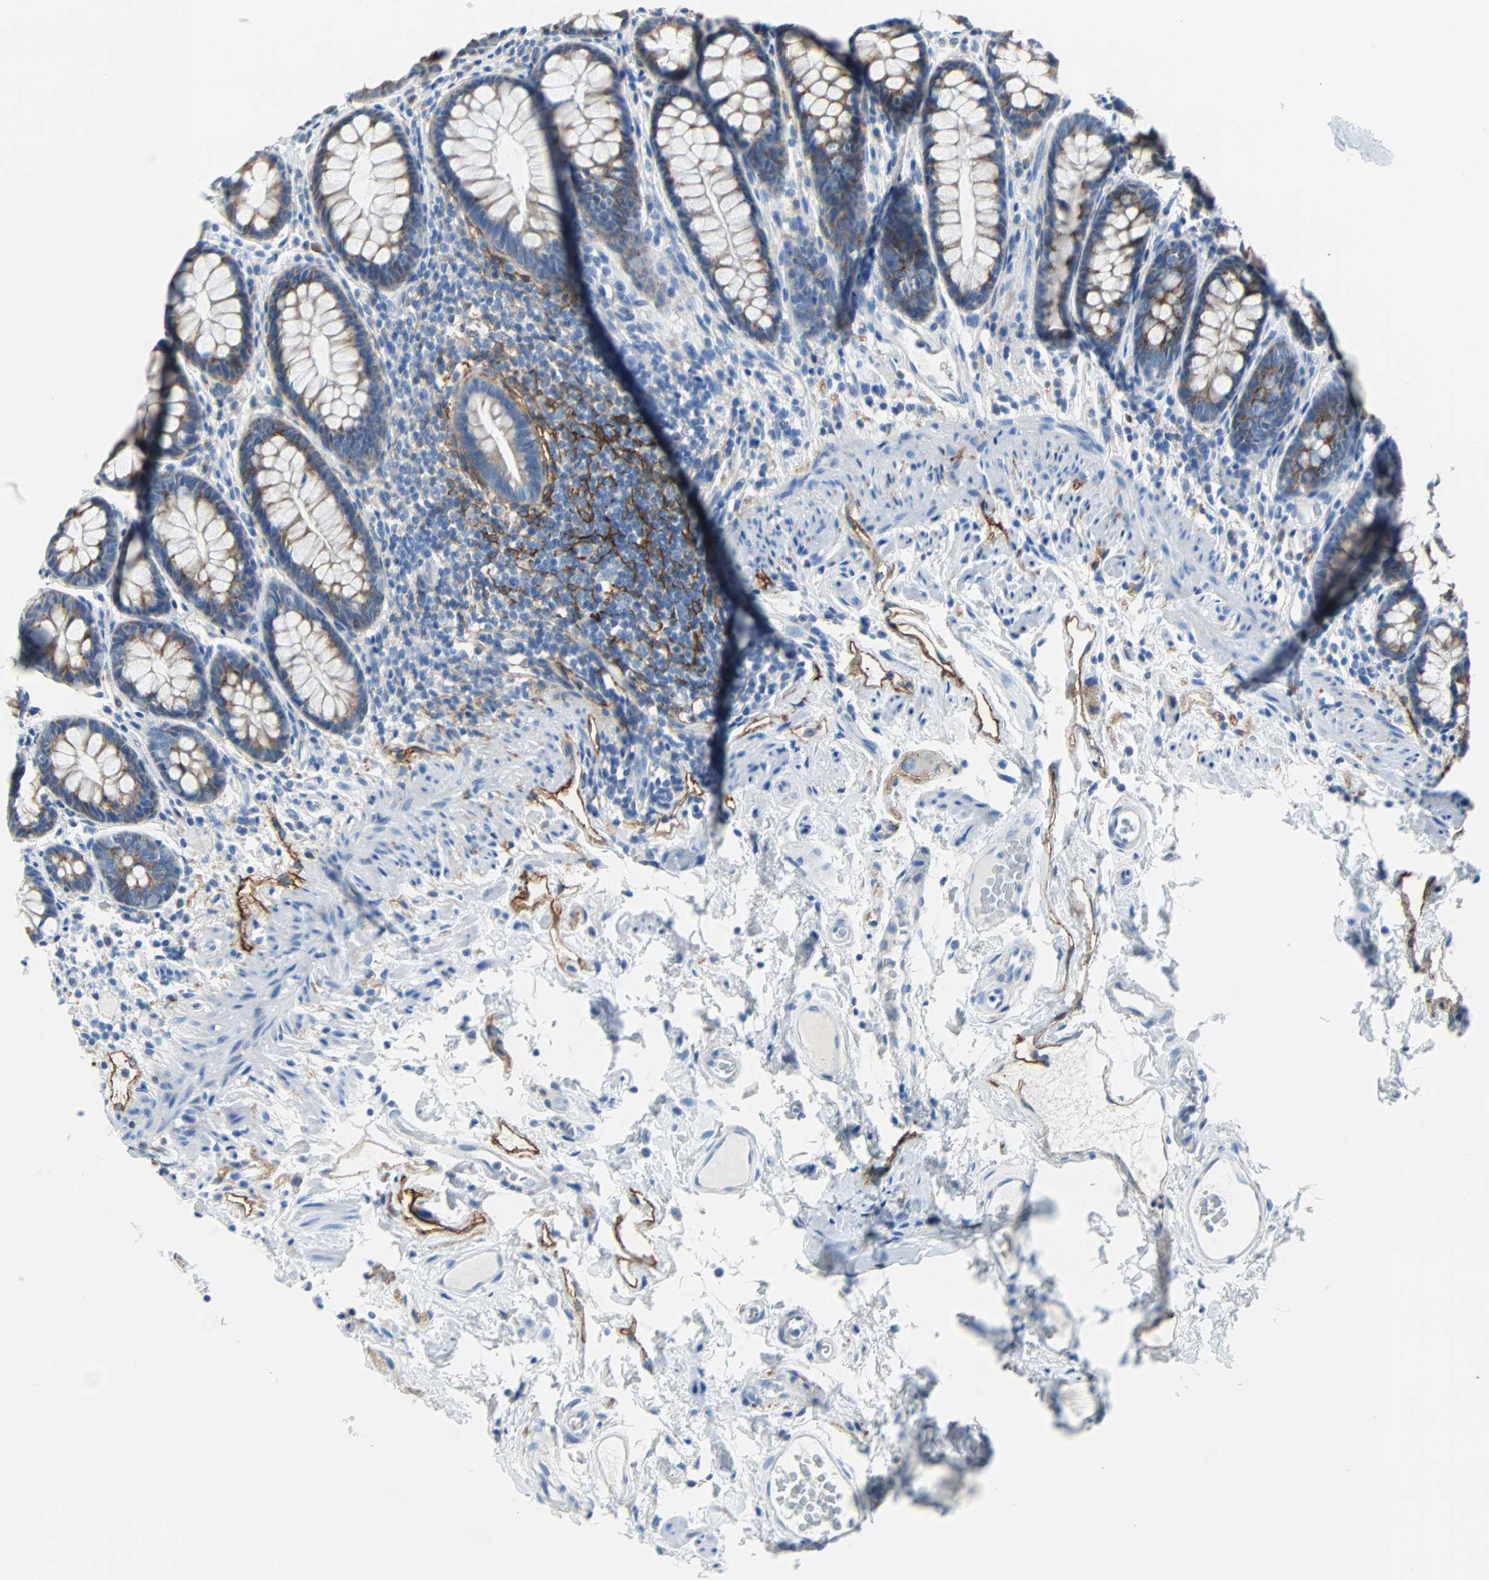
{"staining": {"intensity": "strong", "quantity": "25%-75%", "location": "cytoplasmic/membranous"}, "tissue": "rectum", "cell_type": "Glandular cells", "image_type": "normal", "snomed": [{"axis": "morphology", "description": "Normal tissue, NOS"}, {"axis": "topography", "description": "Rectum"}], "caption": "This photomicrograph reveals unremarkable rectum stained with immunohistochemistry (IHC) to label a protein in brown. The cytoplasmic/membranous of glandular cells show strong positivity for the protein. Nuclei are counter-stained blue.", "gene": "PDPN", "patient": {"sex": "male", "age": 92}}